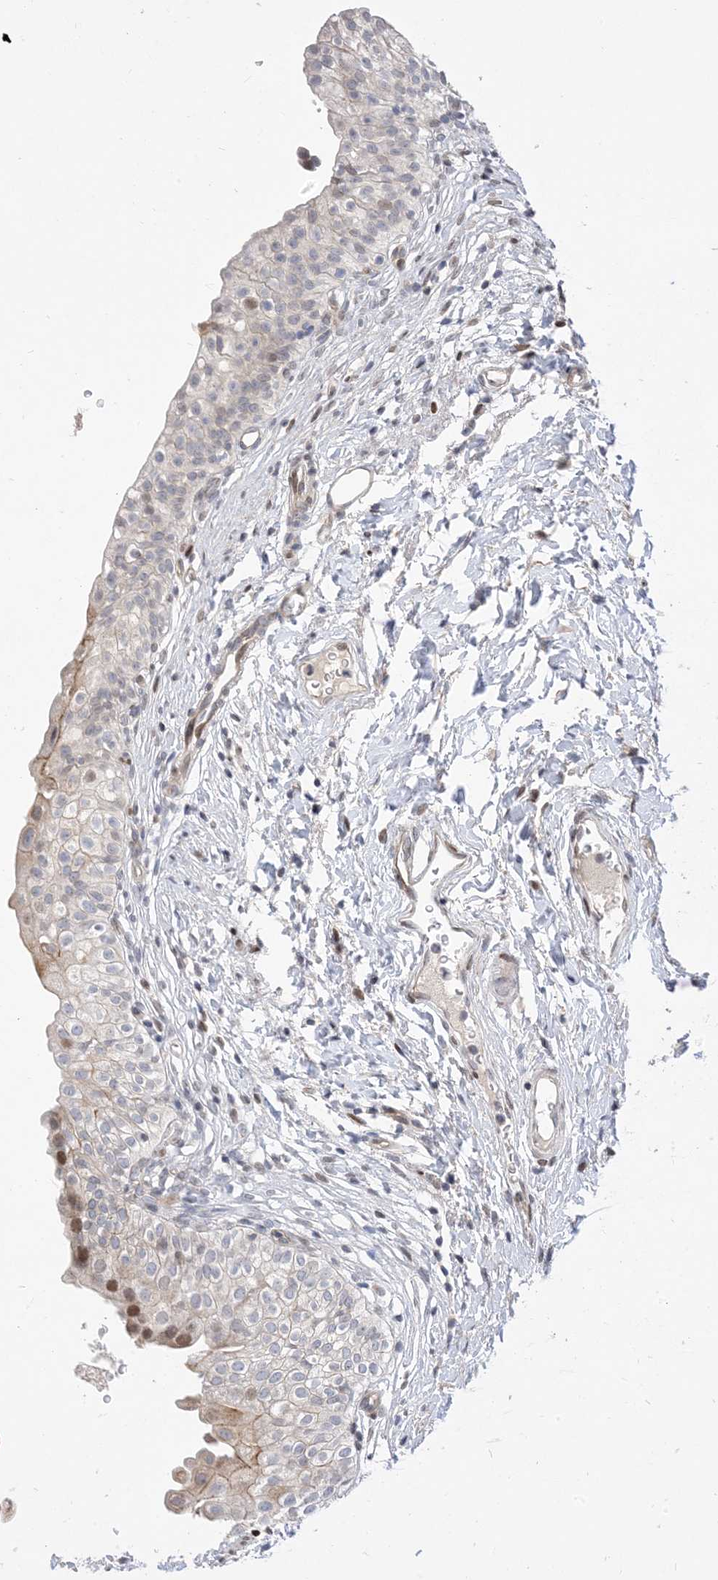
{"staining": {"intensity": "moderate", "quantity": "<25%", "location": "cytoplasmic/membranous,nuclear"}, "tissue": "urinary bladder", "cell_type": "Urothelial cells", "image_type": "normal", "snomed": [{"axis": "morphology", "description": "Normal tissue, NOS"}, {"axis": "topography", "description": "Urinary bladder"}], "caption": "Brown immunohistochemical staining in unremarkable human urinary bladder exhibits moderate cytoplasmic/membranous,nuclear positivity in approximately <25% of urothelial cells. The protein is shown in brown color, while the nuclei are stained blue.", "gene": "TYSND1", "patient": {"sex": "male", "age": 55}}